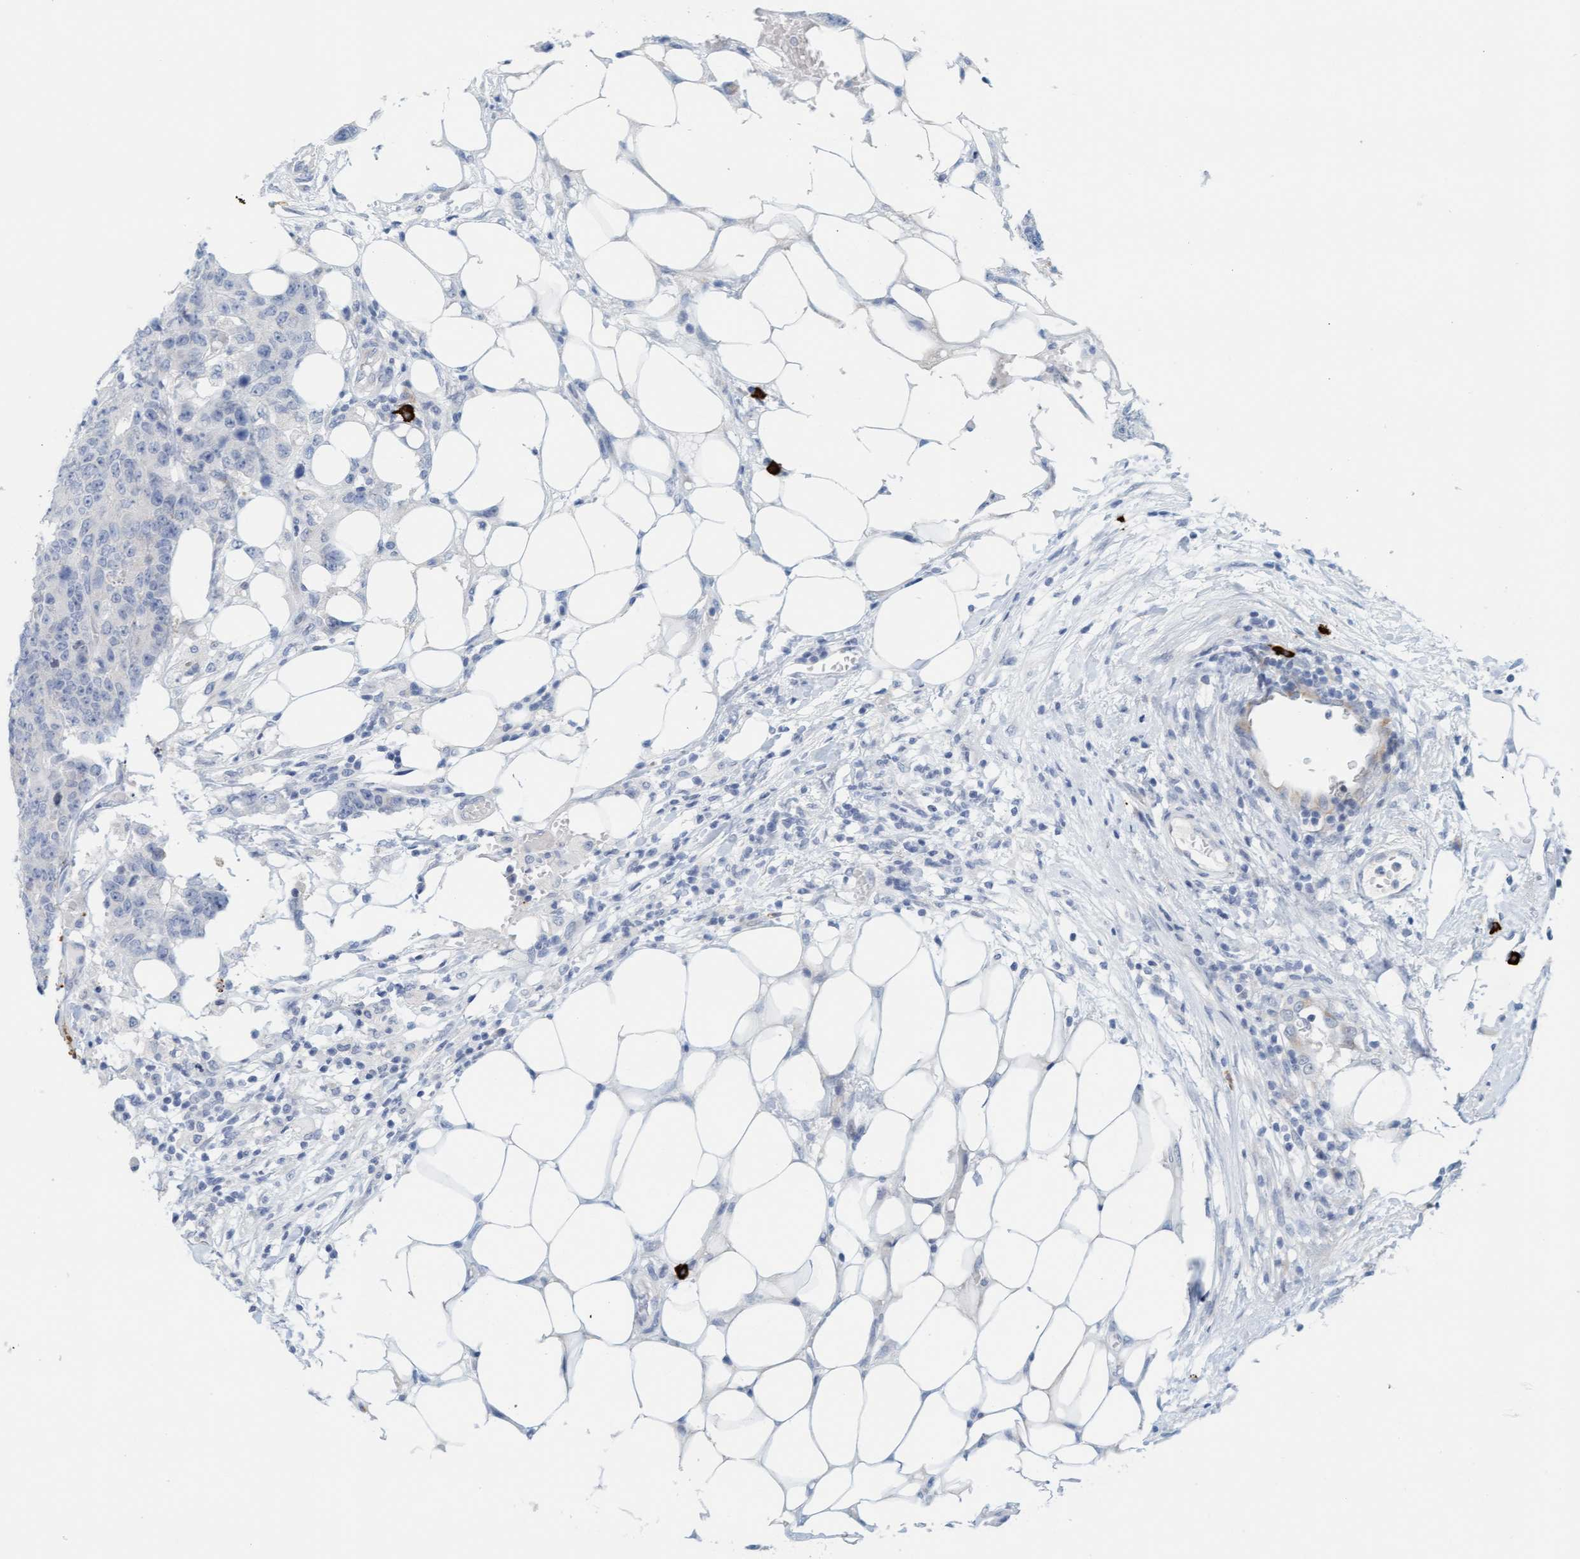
{"staining": {"intensity": "negative", "quantity": "none", "location": "none"}, "tissue": "colorectal cancer", "cell_type": "Tumor cells", "image_type": "cancer", "snomed": [{"axis": "morphology", "description": "Adenocarcinoma, NOS"}, {"axis": "topography", "description": "Colon"}], "caption": "An immunohistochemistry image of colorectal cancer (adenocarcinoma) is shown. There is no staining in tumor cells of colorectal cancer (adenocarcinoma). (DAB IHC with hematoxylin counter stain).", "gene": "CPA3", "patient": {"sex": "female", "age": 86}}